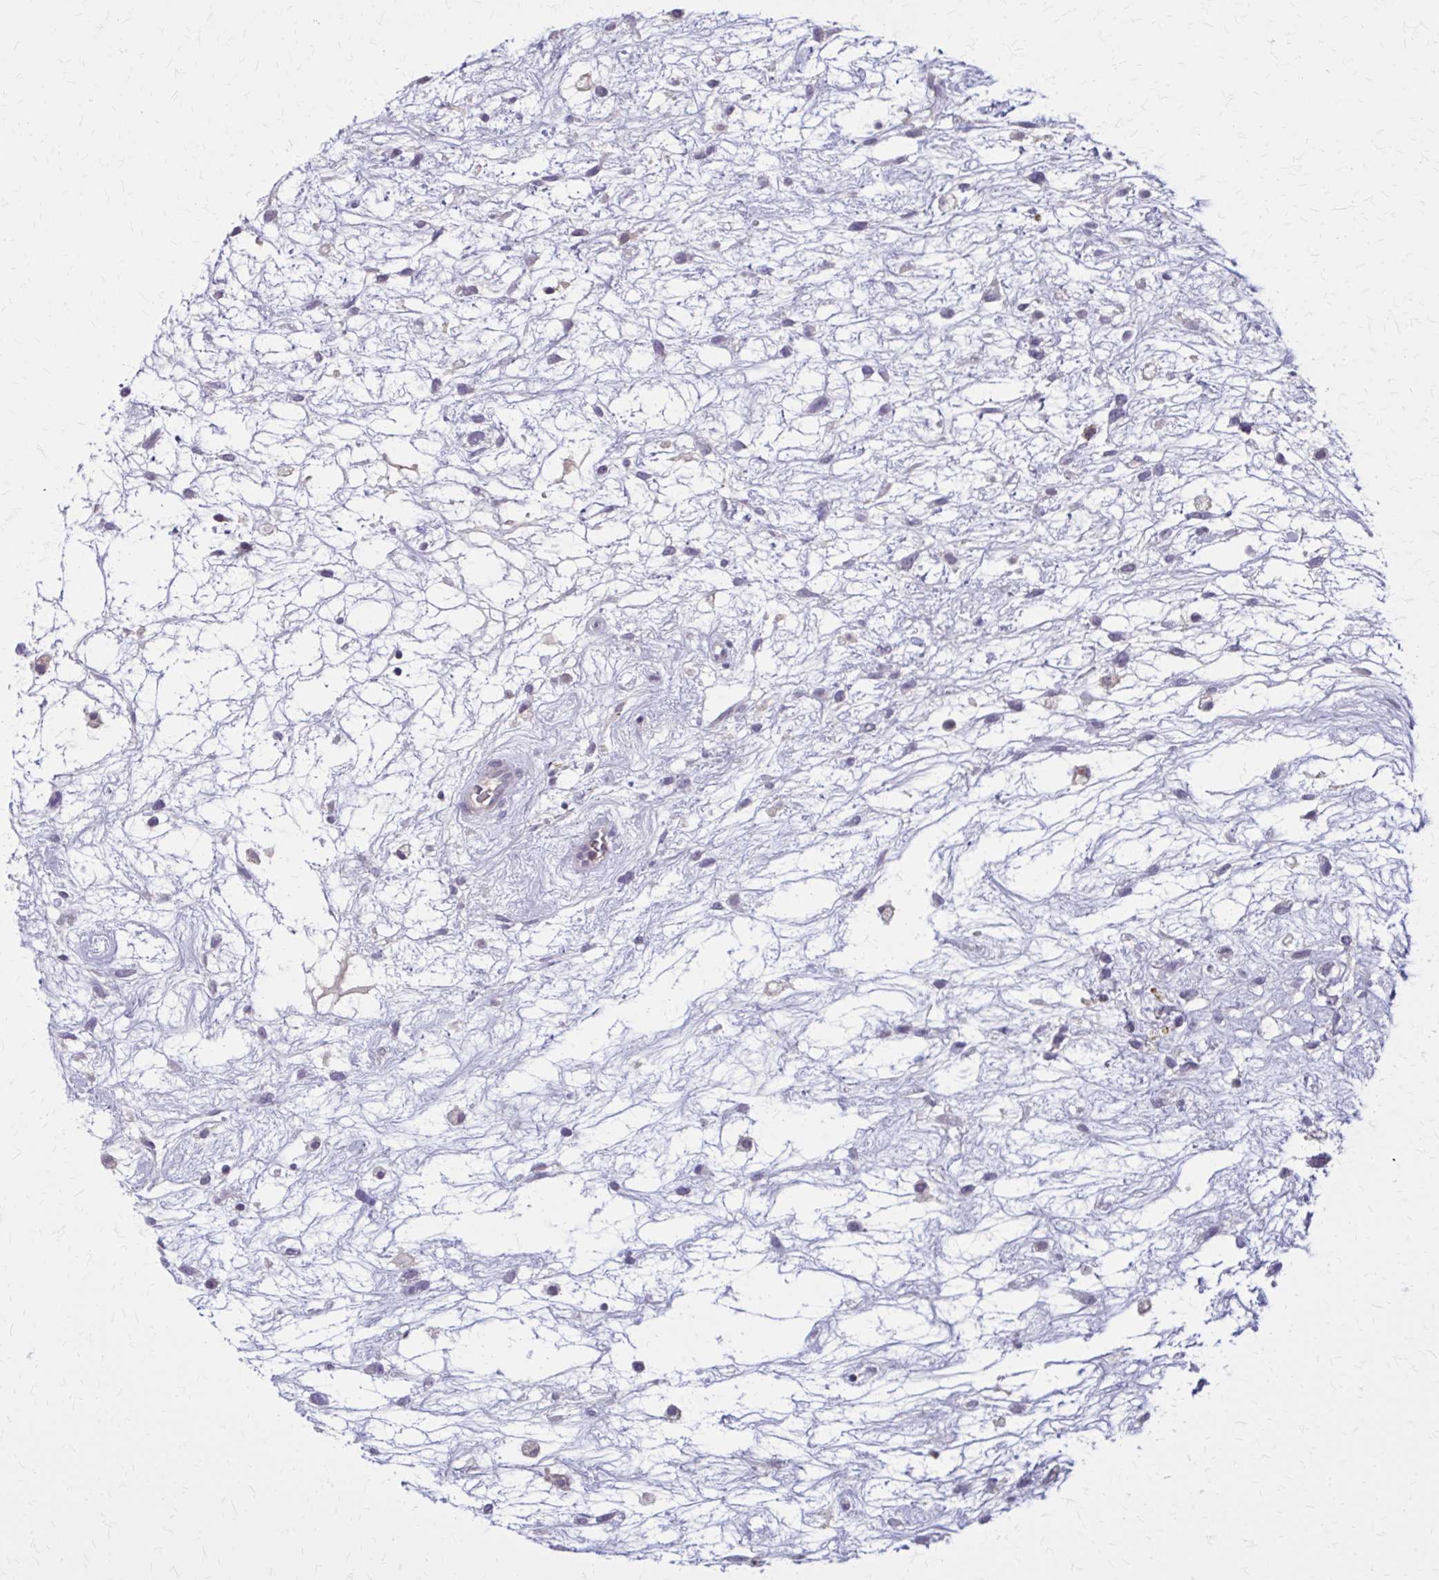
{"staining": {"intensity": "negative", "quantity": "none", "location": "none"}, "tissue": "testis cancer", "cell_type": "Tumor cells", "image_type": "cancer", "snomed": [{"axis": "morphology", "description": "Carcinoma, Embryonal, NOS"}, {"axis": "topography", "description": "Testis"}], "caption": "DAB immunohistochemical staining of embryonal carcinoma (testis) displays no significant expression in tumor cells.", "gene": "OR4A47", "patient": {"sex": "male", "age": 32}}